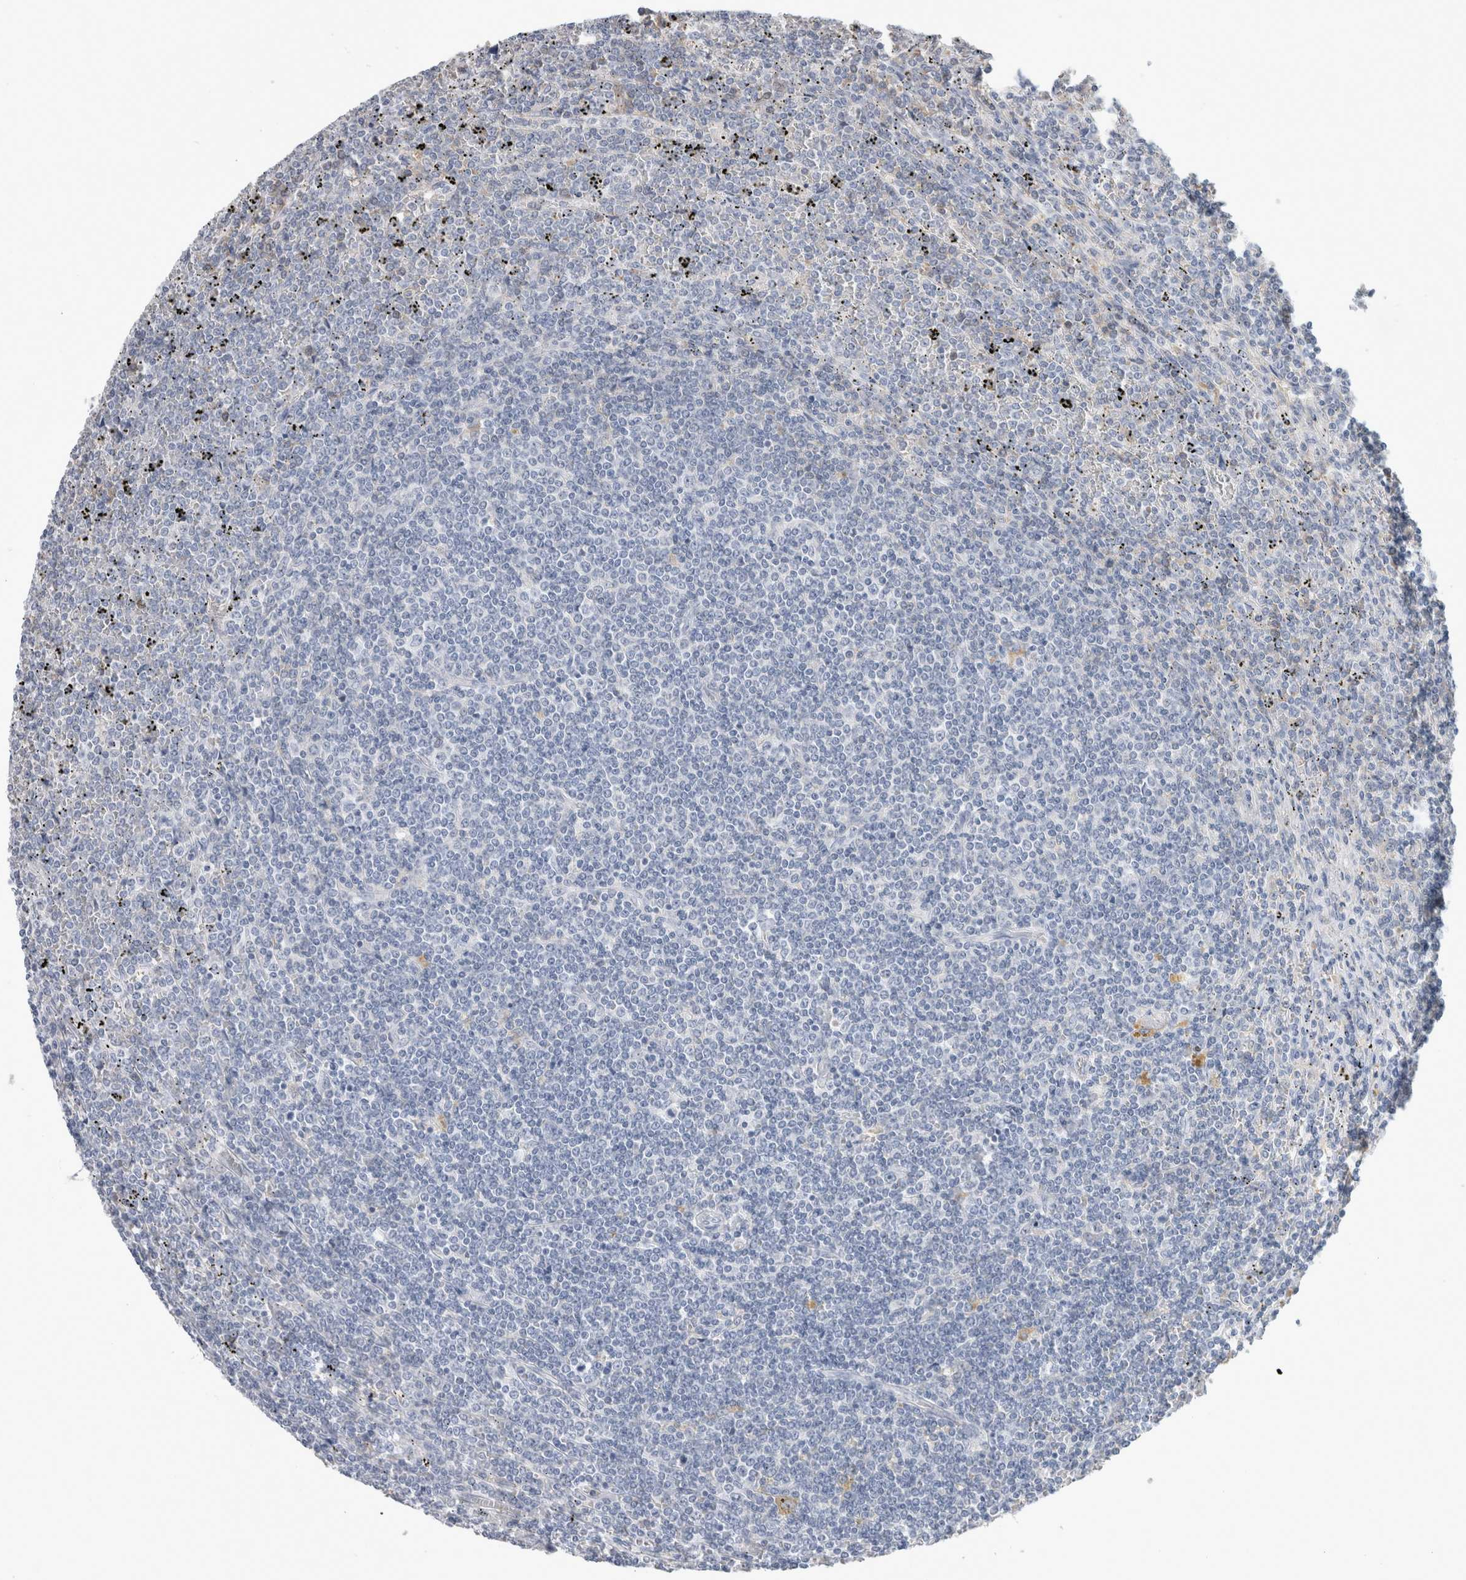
{"staining": {"intensity": "negative", "quantity": "none", "location": "none"}, "tissue": "lymphoma", "cell_type": "Tumor cells", "image_type": "cancer", "snomed": [{"axis": "morphology", "description": "Malignant lymphoma, non-Hodgkin's type, Low grade"}, {"axis": "topography", "description": "Spleen"}], "caption": "High magnification brightfield microscopy of malignant lymphoma, non-Hodgkin's type (low-grade) stained with DAB (3,3'-diaminobenzidine) (brown) and counterstained with hematoxylin (blue): tumor cells show no significant staining.", "gene": "SCGB1A1", "patient": {"sex": "female", "age": 19}}